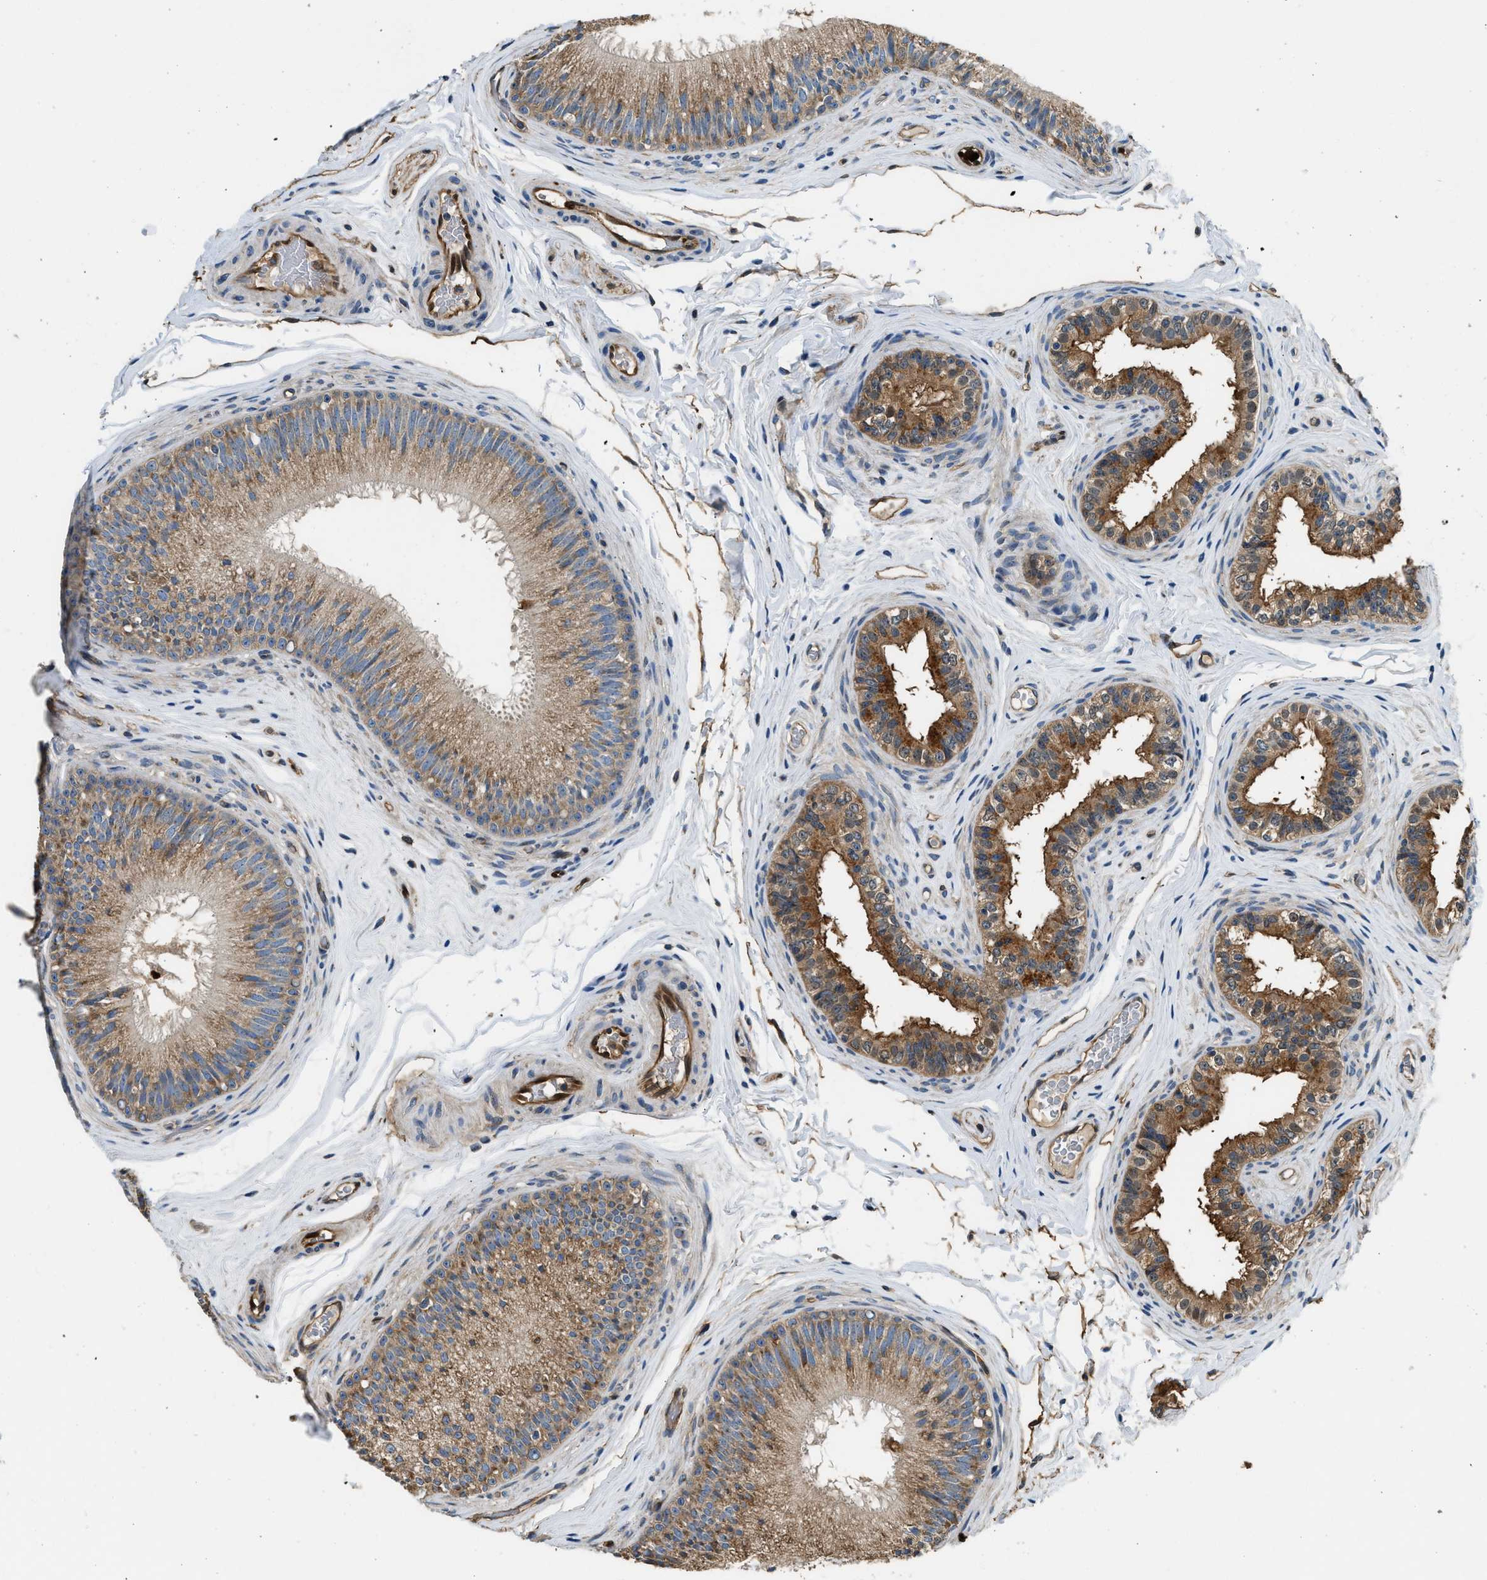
{"staining": {"intensity": "moderate", "quantity": ">75%", "location": "cytoplasmic/membranous"}, "tissue": "epididymis", "cell_type": "Glandular cells", "image_type": "normal", "snomed": [{"axis": "morphology", "description": "Normal tissue, NOS"}, {"axis": "topography", "description": "Testis"}, {"axis": "topography", "description": "Epididymis"}], "caption": "The micrograph displays staining of normal epididymis, revealing moderate cytoplasmic/membranous protein expression (brown color) within glandular cells. (DAB IHC, brown staining for protein, blue staining for nuclei).", "gene": "ANXA3", "patient": {"sex": "male", "age": 36}}